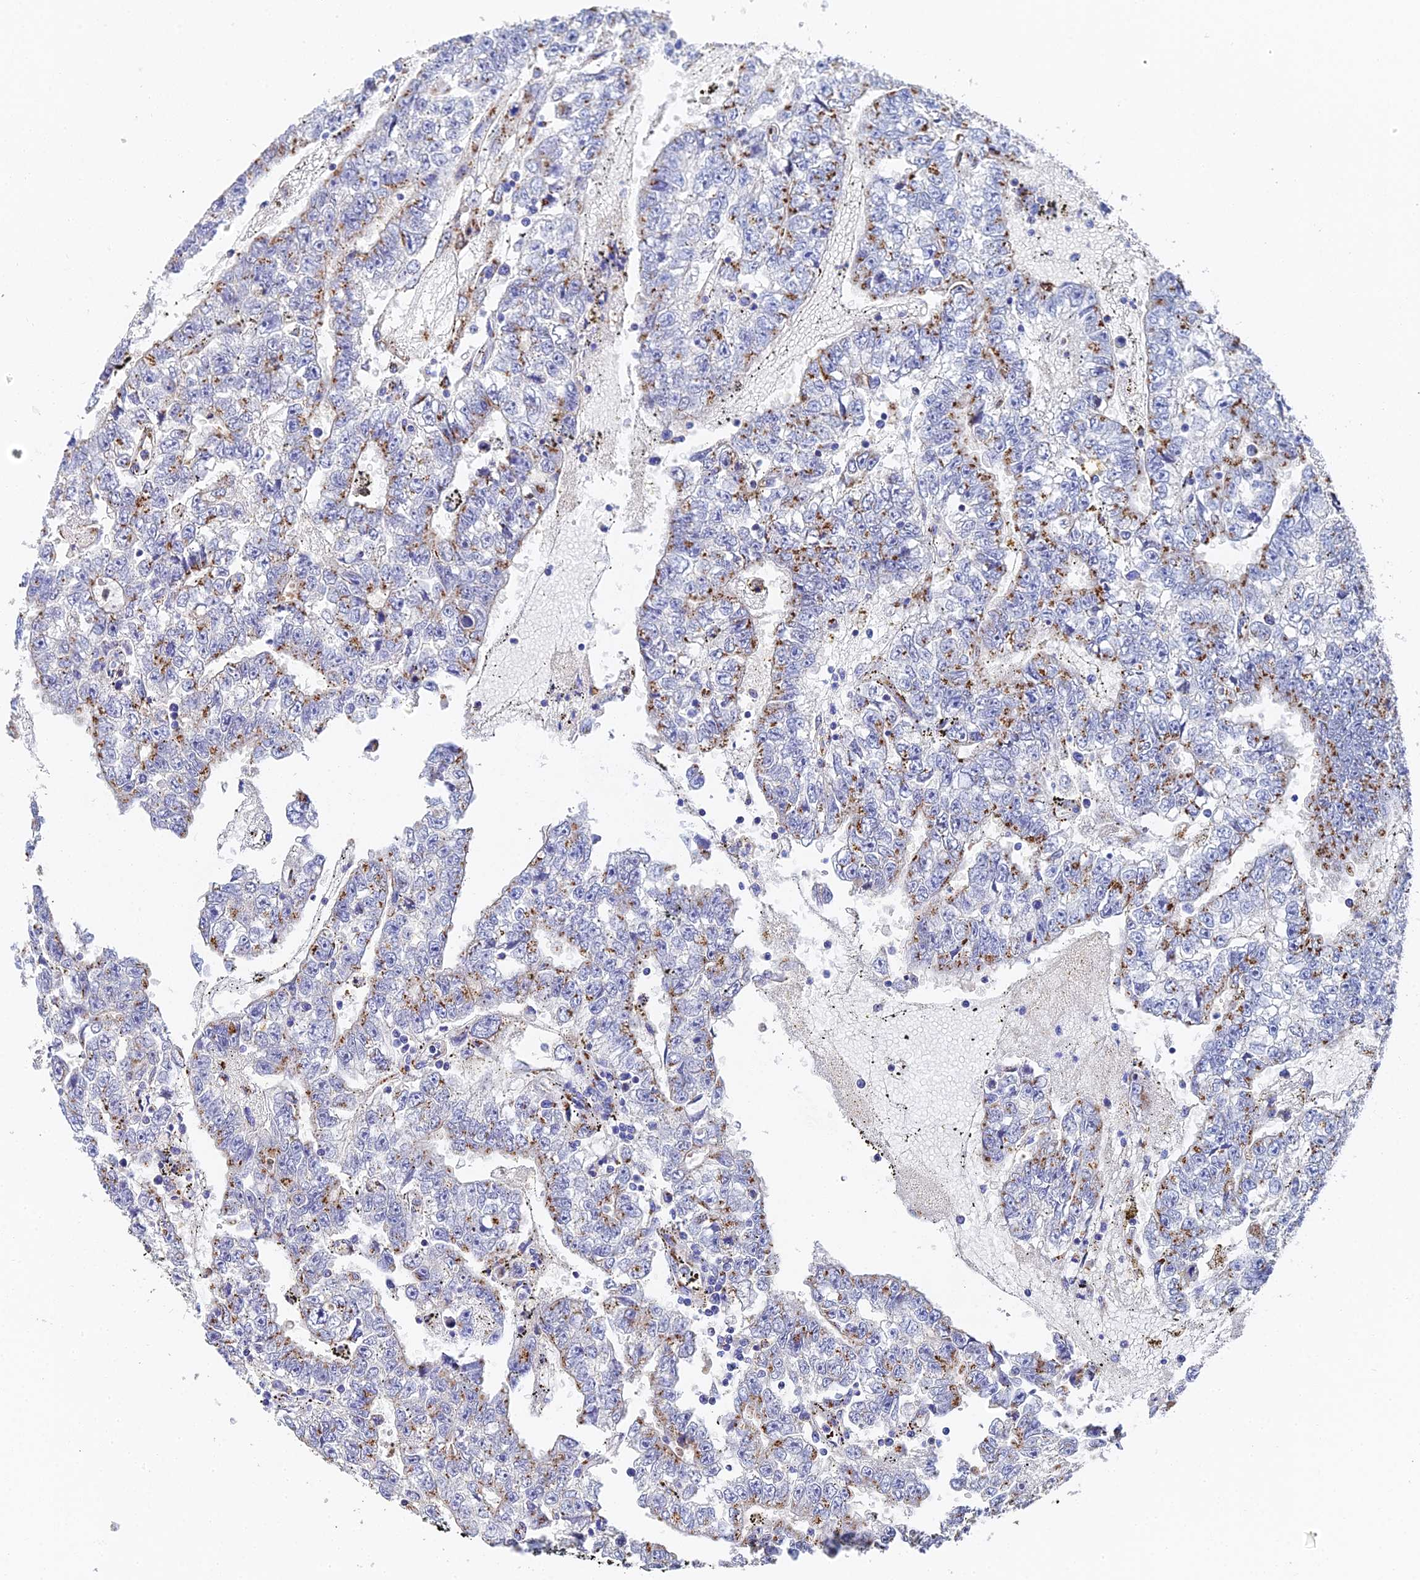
{"staining": {"intensity": "moderate", "quantity": "25%-75%", "location": "cytoplasmic/membranous"}, "tissue": "testis cancer", "cell_type": "Tumor cells", "image_type": "cancer", "snomed": [{"axis": "morphology", "description": "Carcinoma, Embryonal, NOS"}, {"axis": "topography", "description": "Testis"}], "caption": "Human testis cancer (embryonal carcinoma) stained for a protein (brown) demonstrates moderate cytoplasmic/membranous positive expression in approximately 25%-75% of tumor cells.", "gene": "ENSG00000268674", "patient": {"sex": "male", "age": 25}}